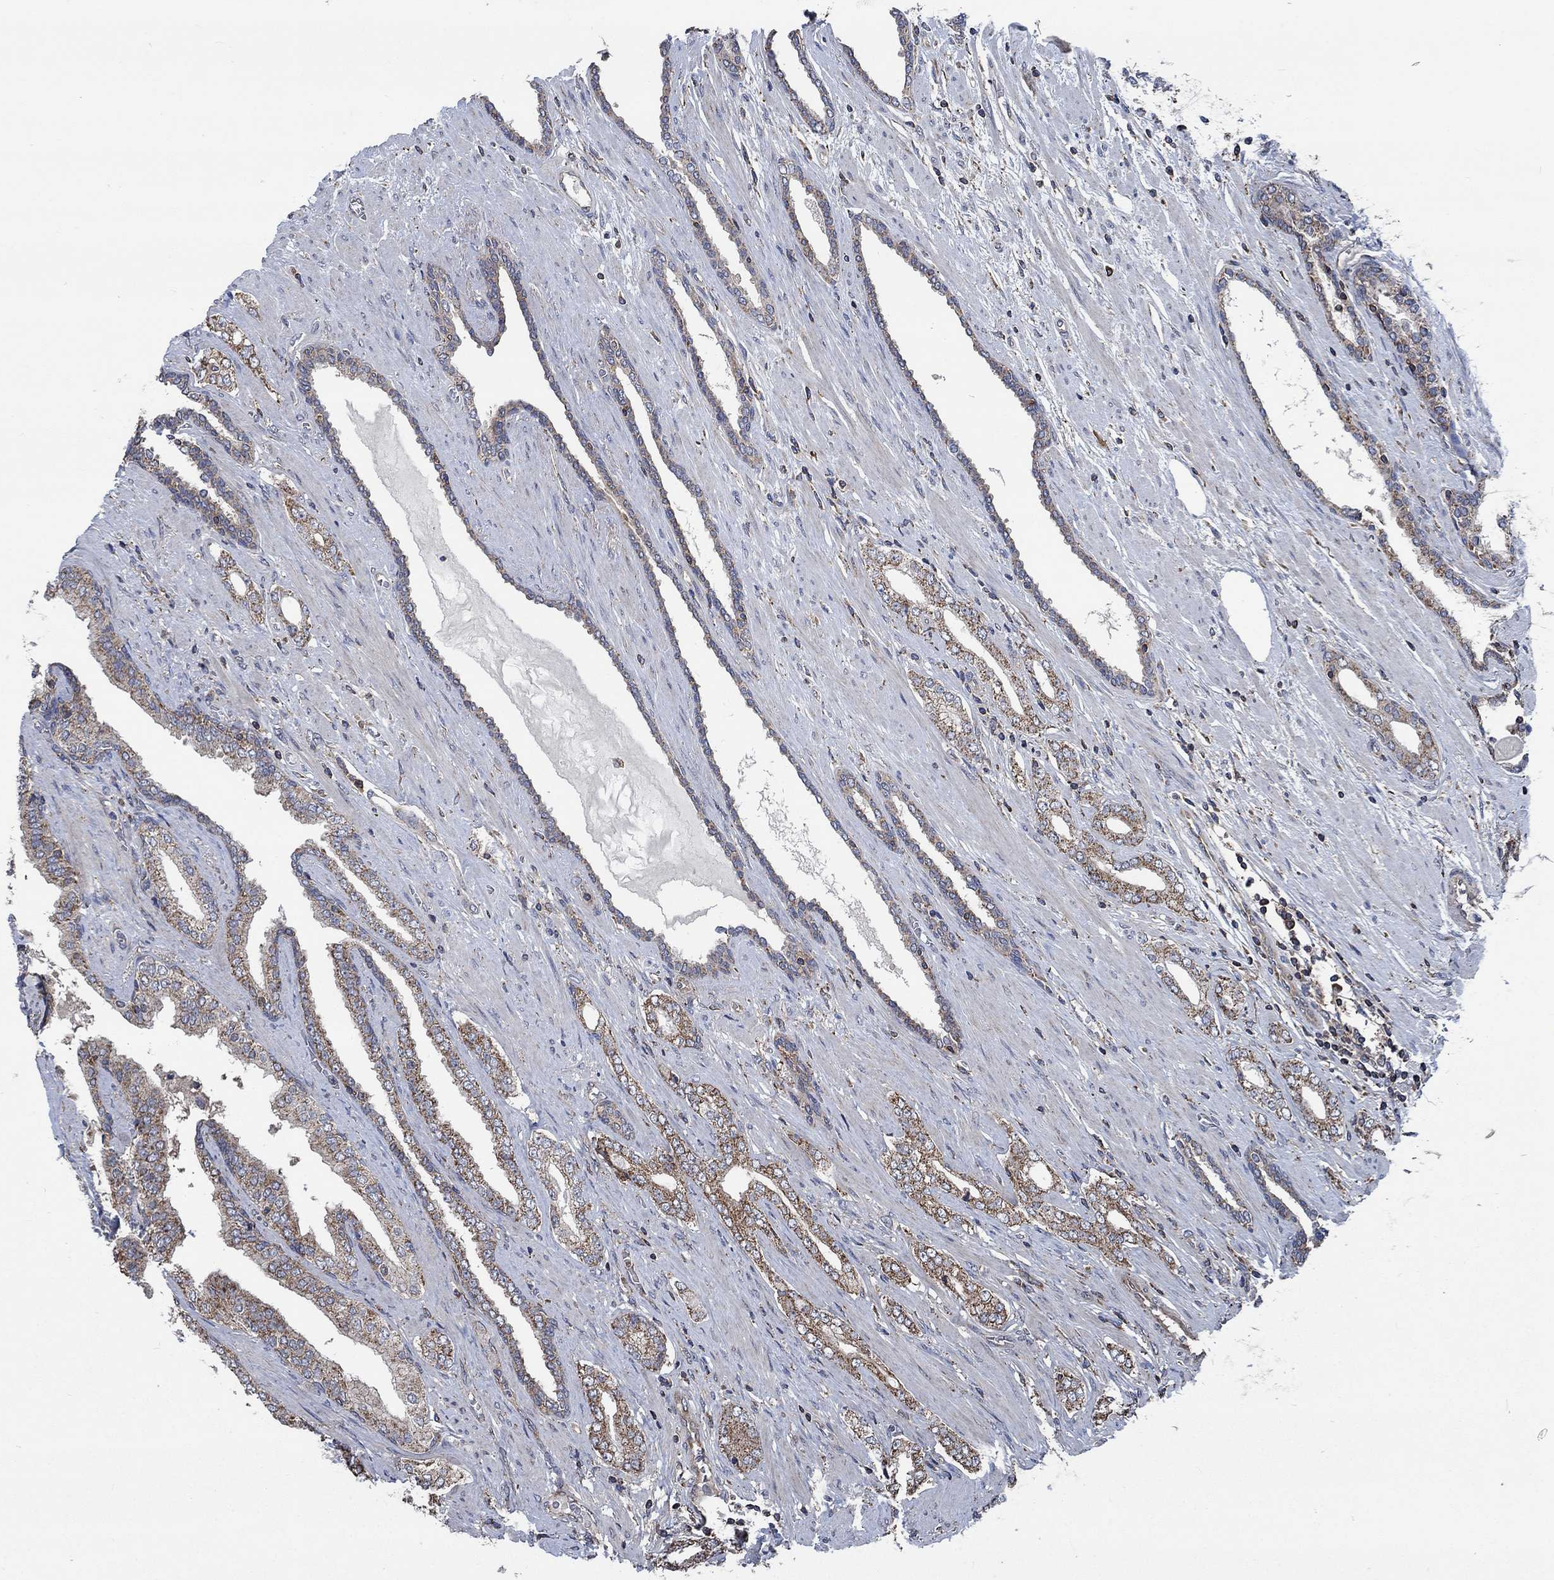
{"staining": {"intensity": "moderate", "quantity": ">75%", "location": "cytoplasmic/membranous"}, "tissue": "prostate cancer", "cell_type": "Tumor cells", "image_type": "cancer", "snomed": [{"axis": "morphology", "description": "Adenocarcinoma, Low grade"}, {"axis": "topography", "description": "Prostate and seminal vesicle, NOS"}], "caption": "Adenocarcinoma (low-grade) (prostate) was stained to show a protein in brown. There is medium levels of moderate cytoplasmic/membranous expression in approximately >75% of tumor cells.", "gene": "STXBP6", "patient": {"sex": "male", "age": 61}}